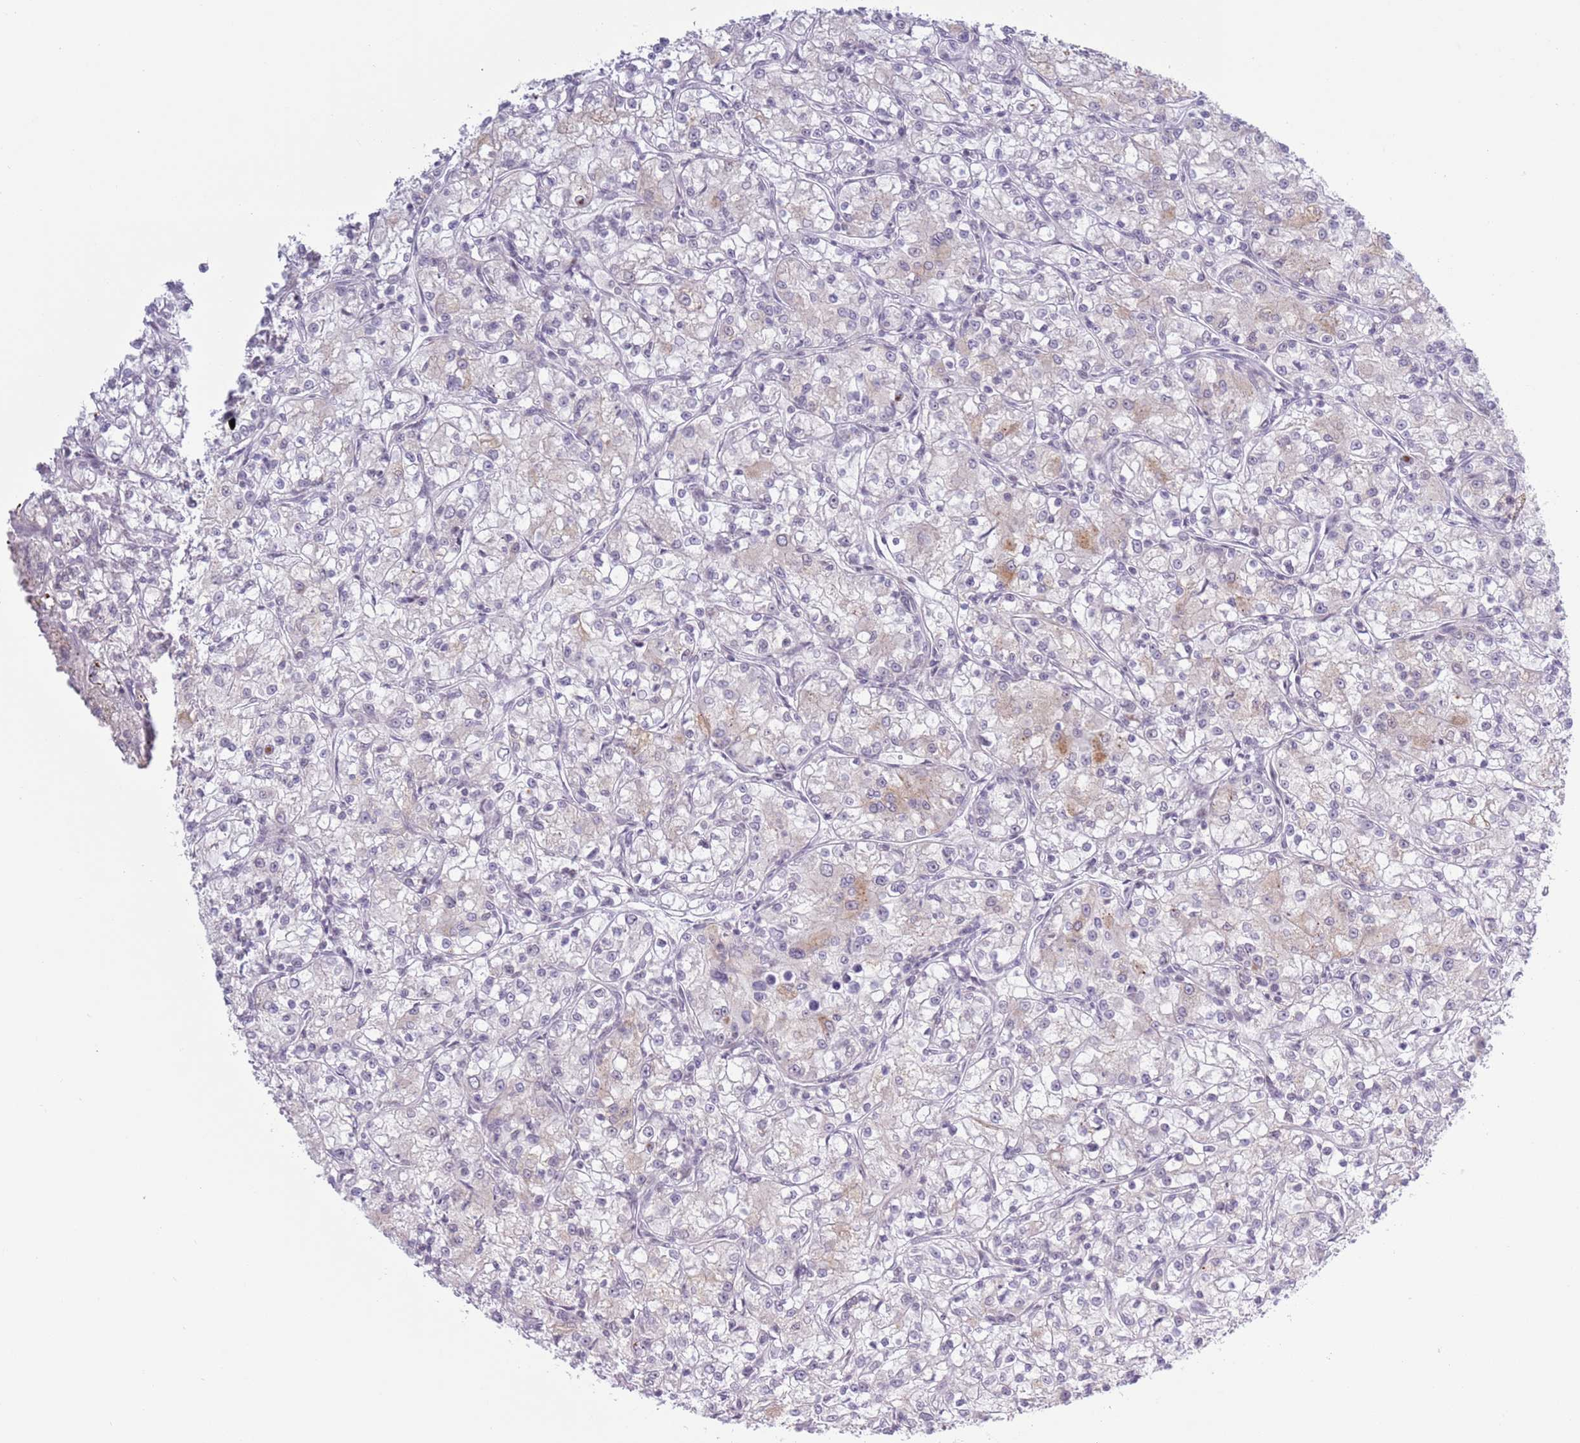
{"staining": {"intensity": "negative", "quantity": "none", "location": "none"}, "tissue": "renal cancer", "cell_type": "Tumor cells", "image_type": "cancer", "snomed": [{"axis": "morphology", "description": "Adenocarcinoma, NOS"}, {"axis": "topography", "description": "Kidney"}], "caption": "DAB immunohistochemical staining of human renal cancer (adenocarcinoma) reveals no significant positivity in tumor cells.", "gene": "MRPL34", "patient": {"sex": "female", "age": 59}}